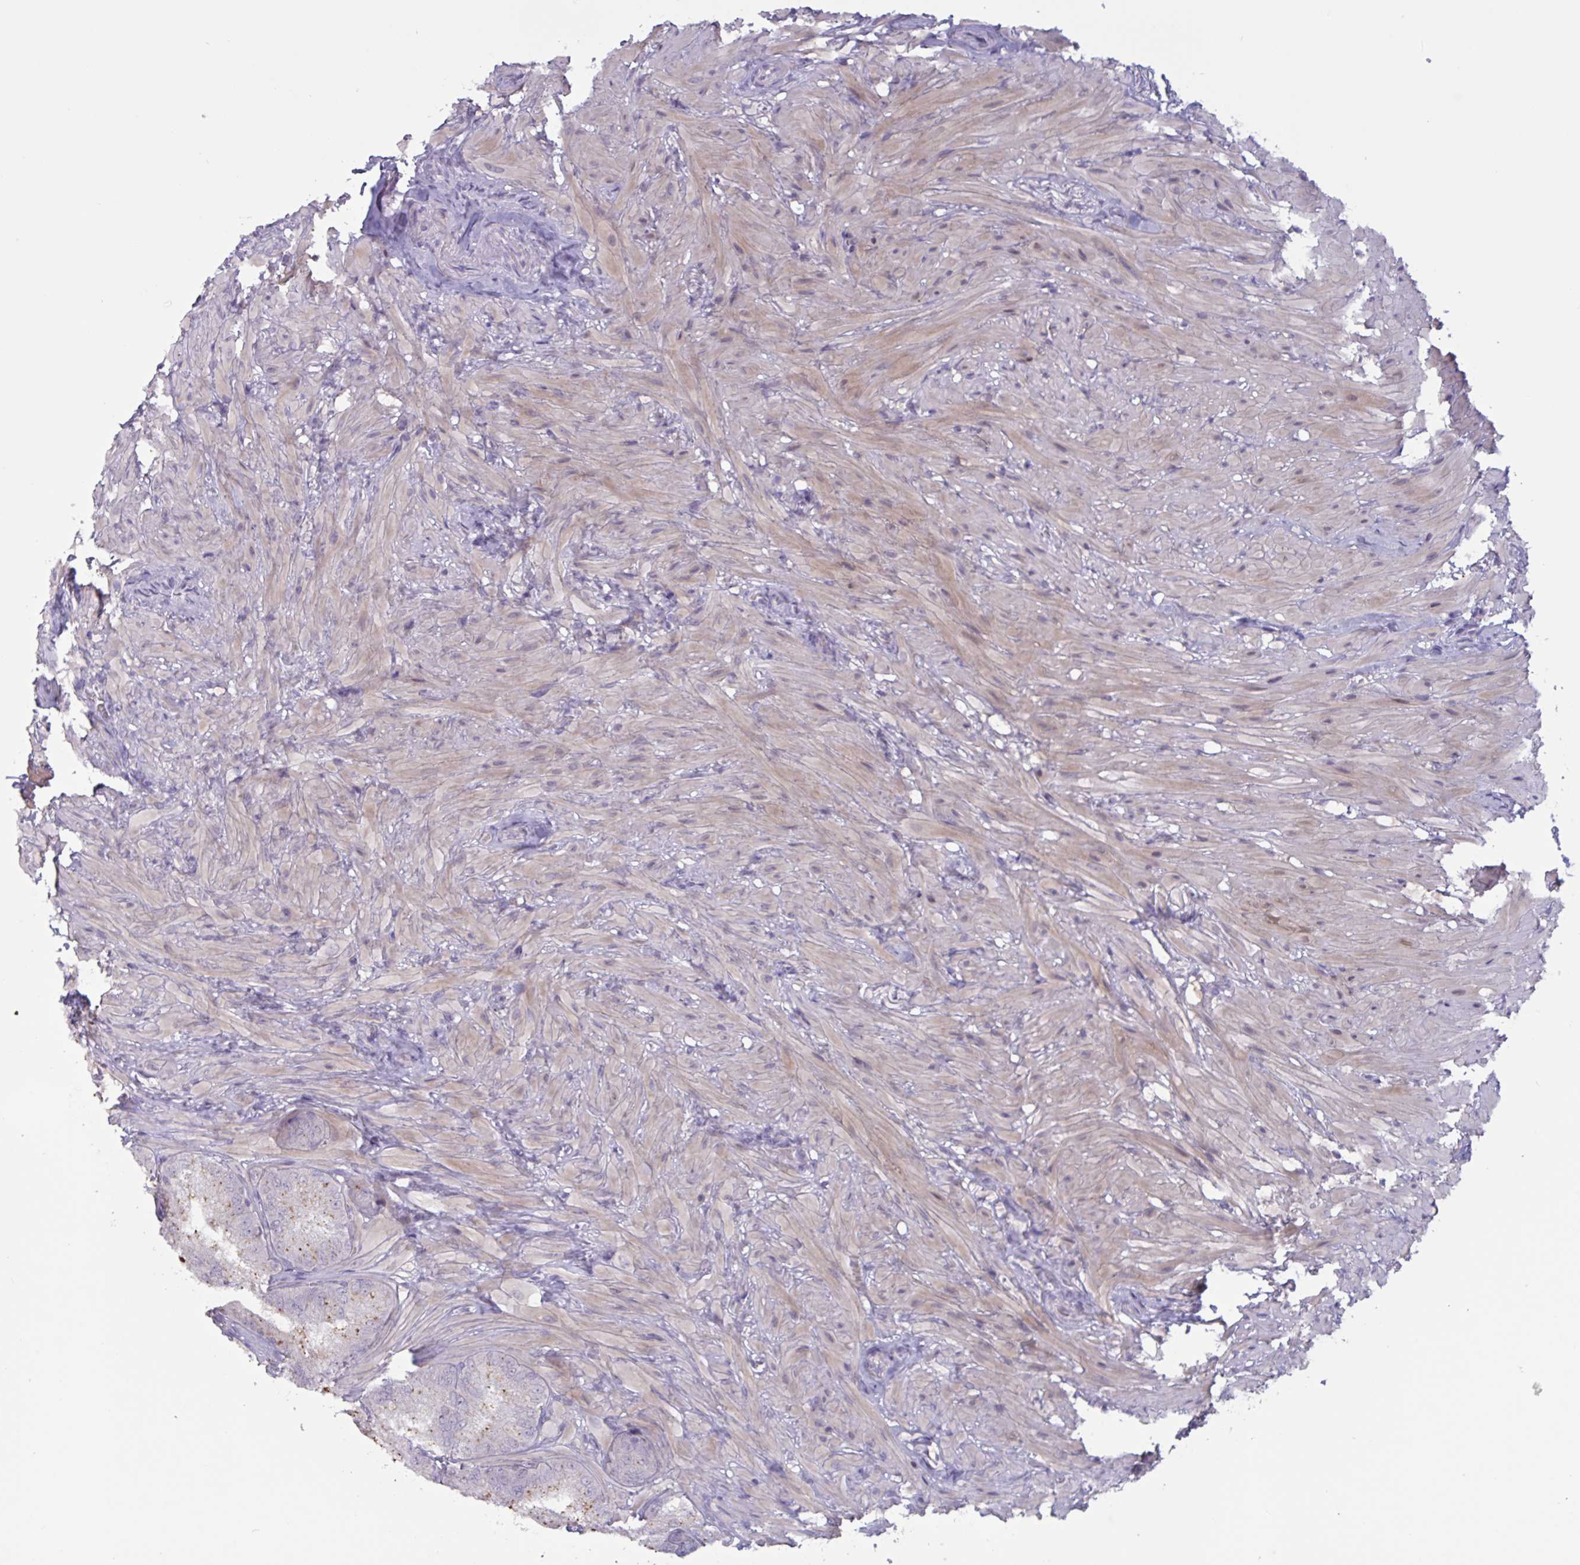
{"staining": {"intensity": "weak", "quantity": "<25%", "location": "cytoplasmic/membranous"}, "tissue": "seminal vesicle", "cell_type": "Glandular cells", "image_type": "normal", "snomed": [{"axis": "morphology", "description": "Normal tissue, NOS"}, {"axis": "topography", "description": "Seminal veicle"}], "caption": "This is a image of immunohistochemistry (IHC) staining of benign seminal vesicle, which shows no positivity in glandular cells.", "gene": "ENSG00000281613", "patient": {"sex": "male", "age": 47}}